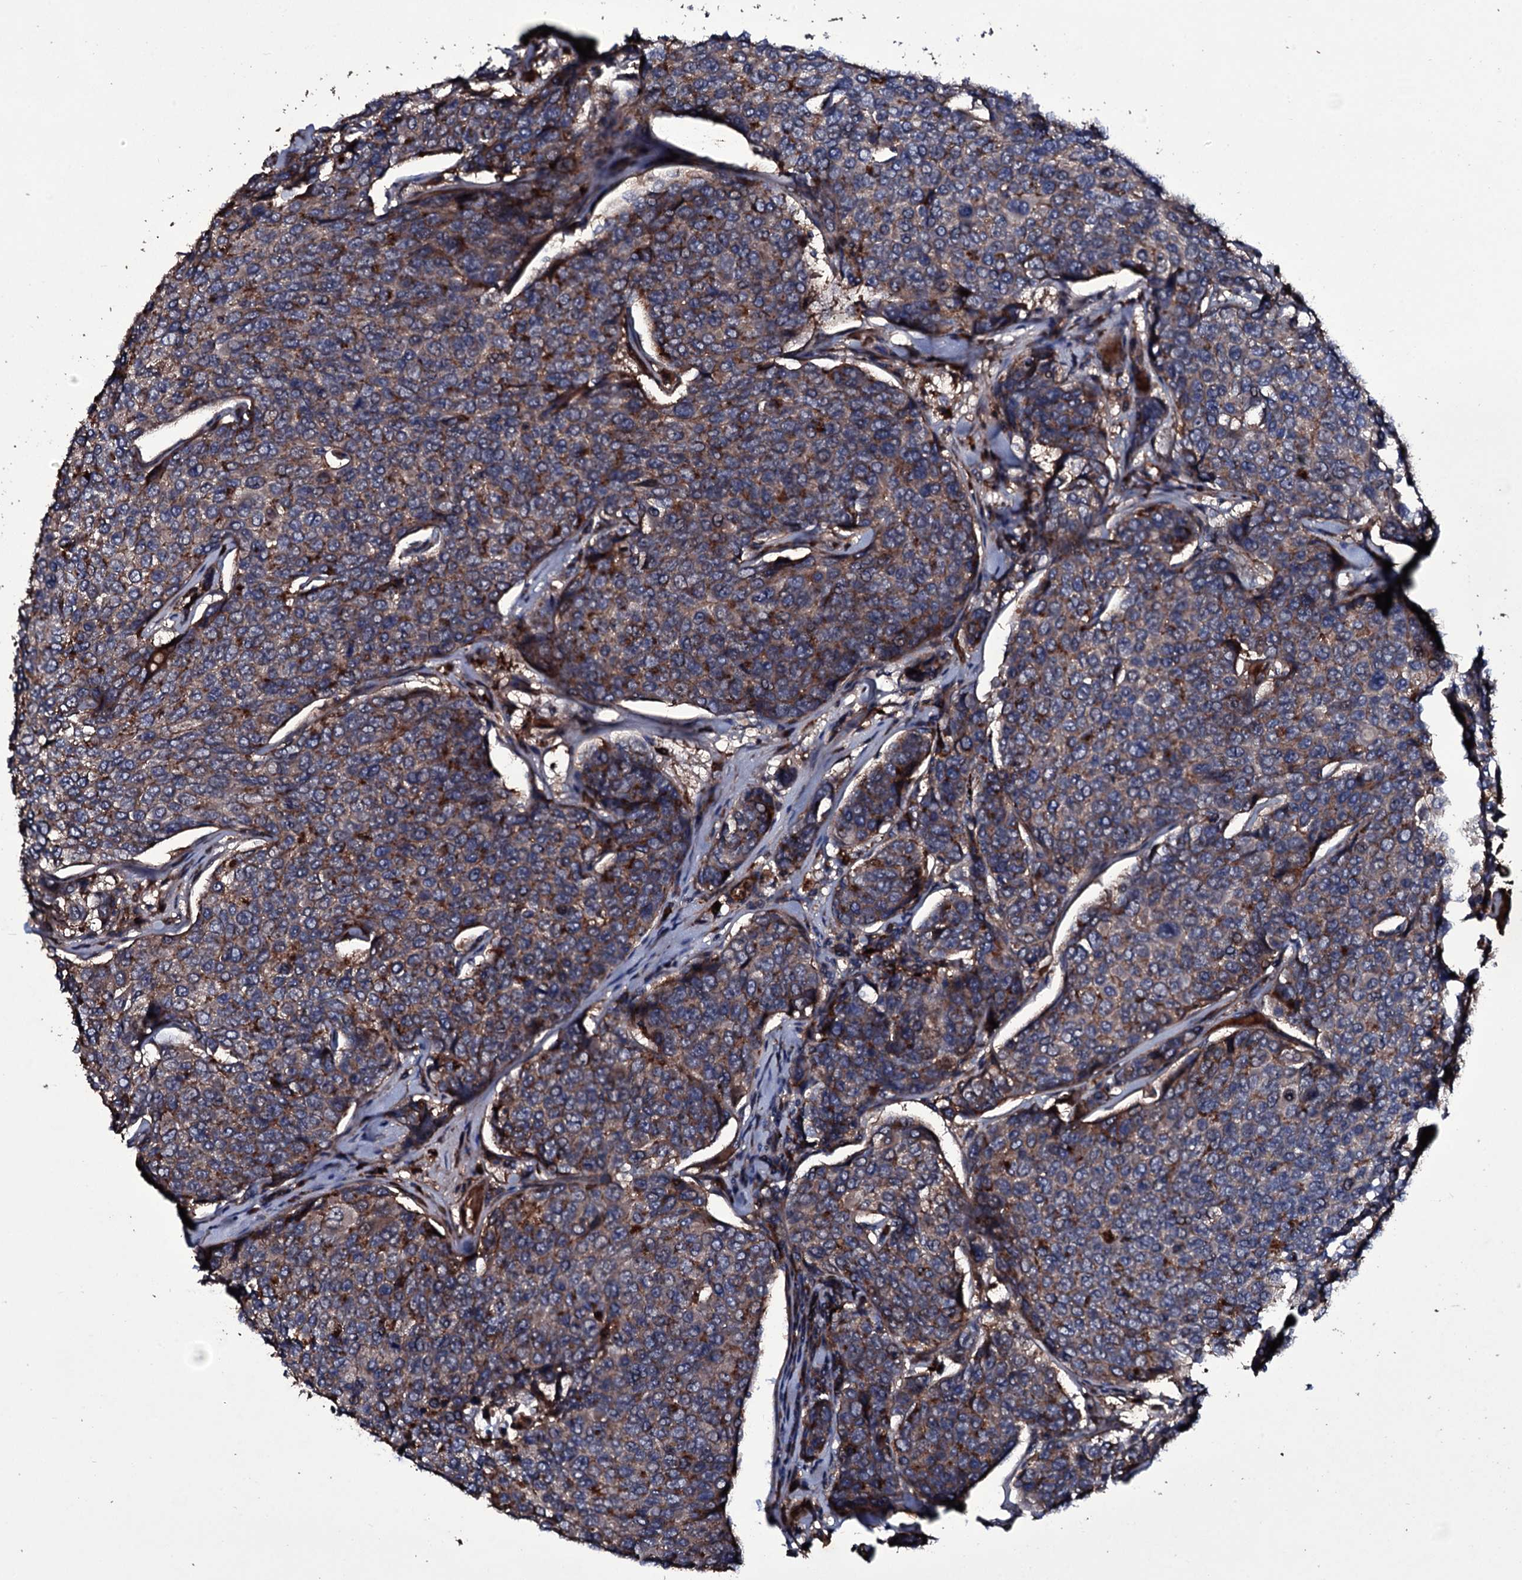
{"staining": {"intensity": "moderate", "quantity": "25%-75%", "location": "cytoplasmic/membranous"}, "tissue": "breast cancer", "cell_type": "Tumor cells", "image_type": "cancer", "snomed": [{"axis": "morphology", "description": "Duct carcinoma"}, {"axis": "topography", "description": "Breast"}], "caption": "Protein expression analysis of human breast infiltrating ductal carcinoma reveals moderate cytoplasmic/membranous staining in approximately 25%-75% of tumor cells.", "gene": "ZSWIM8", "patient": {"sex": "female", "age": 55}}